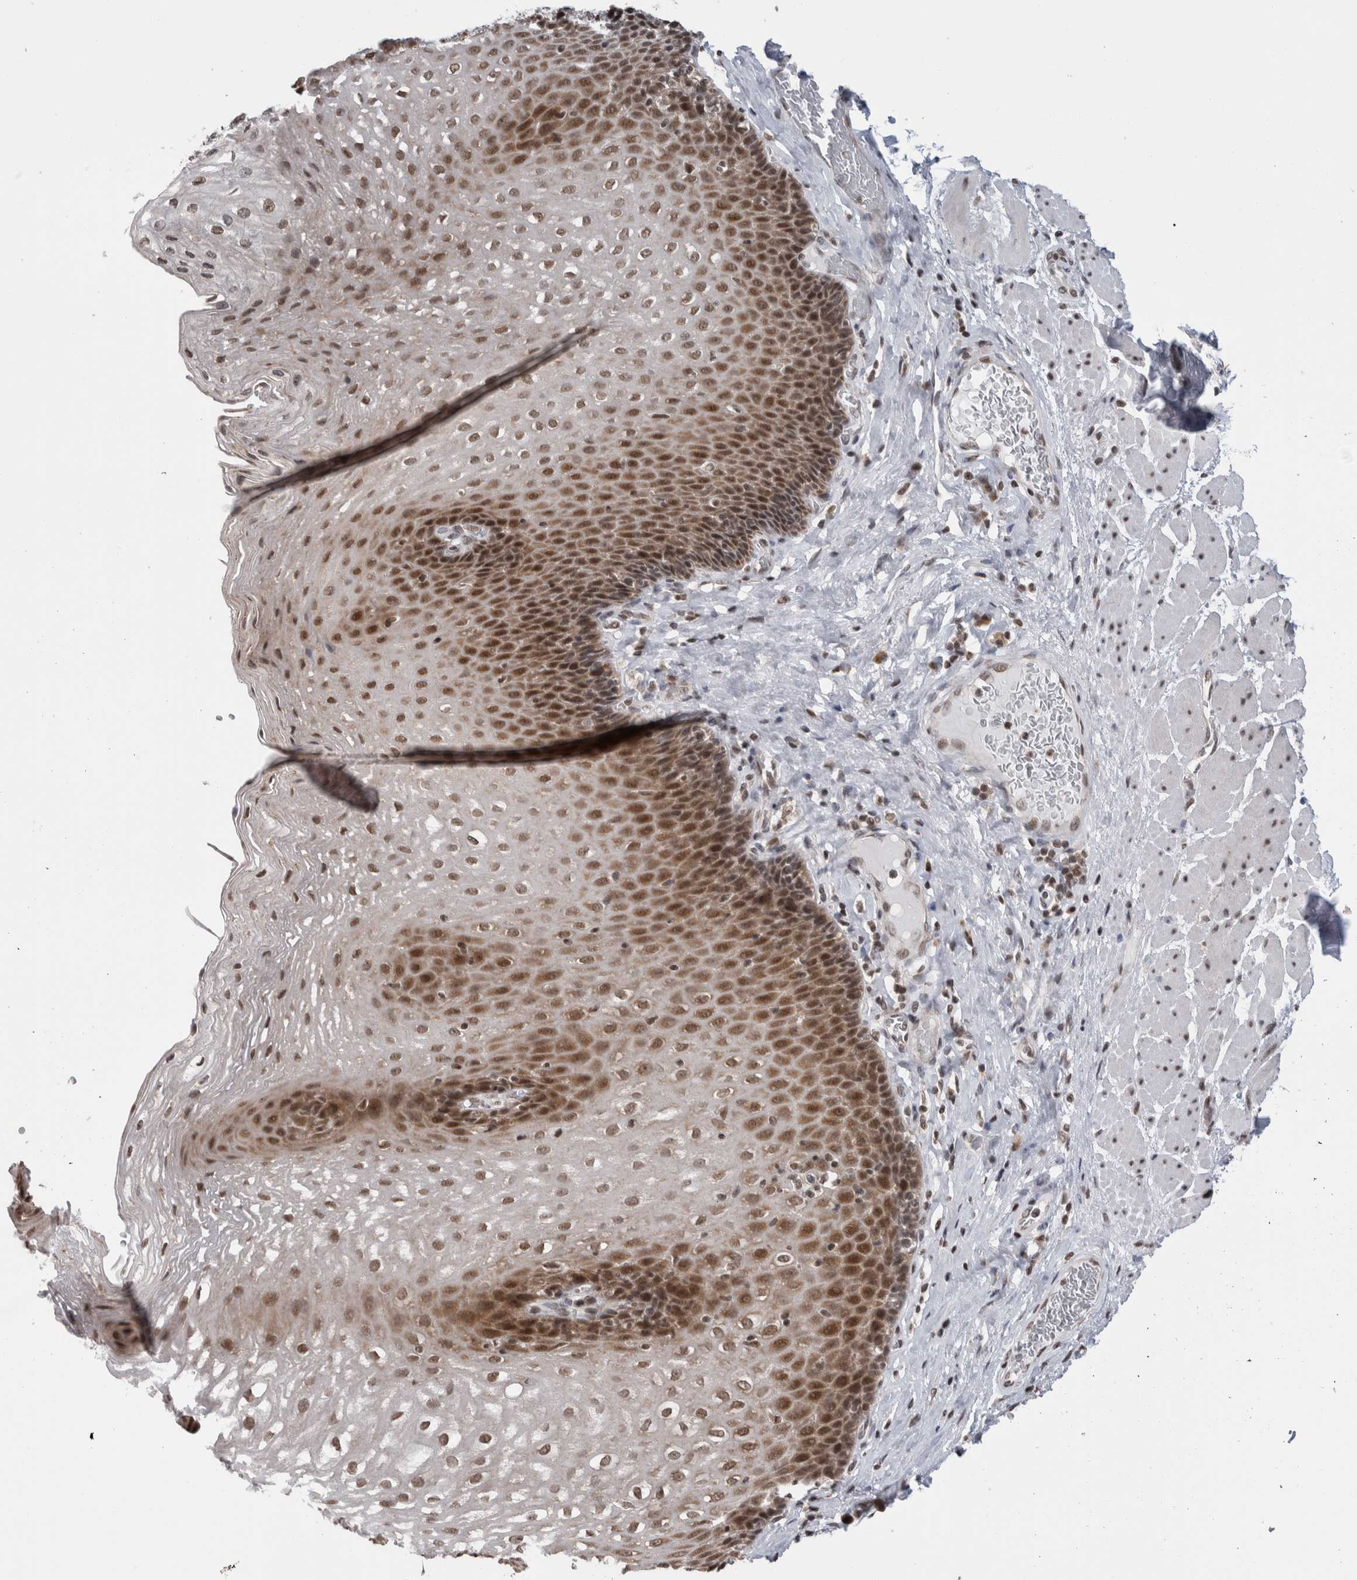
{"staining": {"intensity": "moderate", "quantity": ">75%", "location": "cytoplasmic/membranous,nuclear"}, "tissue": "esophagus", "cell_type": "Squamous epithelial cells", "image_type": "normal", "snomed": [{"axis": "morphology", "description": "Normal tissue, NOS"}, {"axis": "topography", "description": "Esophagus"}], "caption": "Unremarkable esophagus exhibits moderate cytoplasmic/membranous,nuclear expression in approximately >75% of squamous epithelial cells The protein of interest is shown in brown color, while the nuclei are stained blue..", "gene": "ZBTB11", "patient": {"sex": "female", "age": 66}}